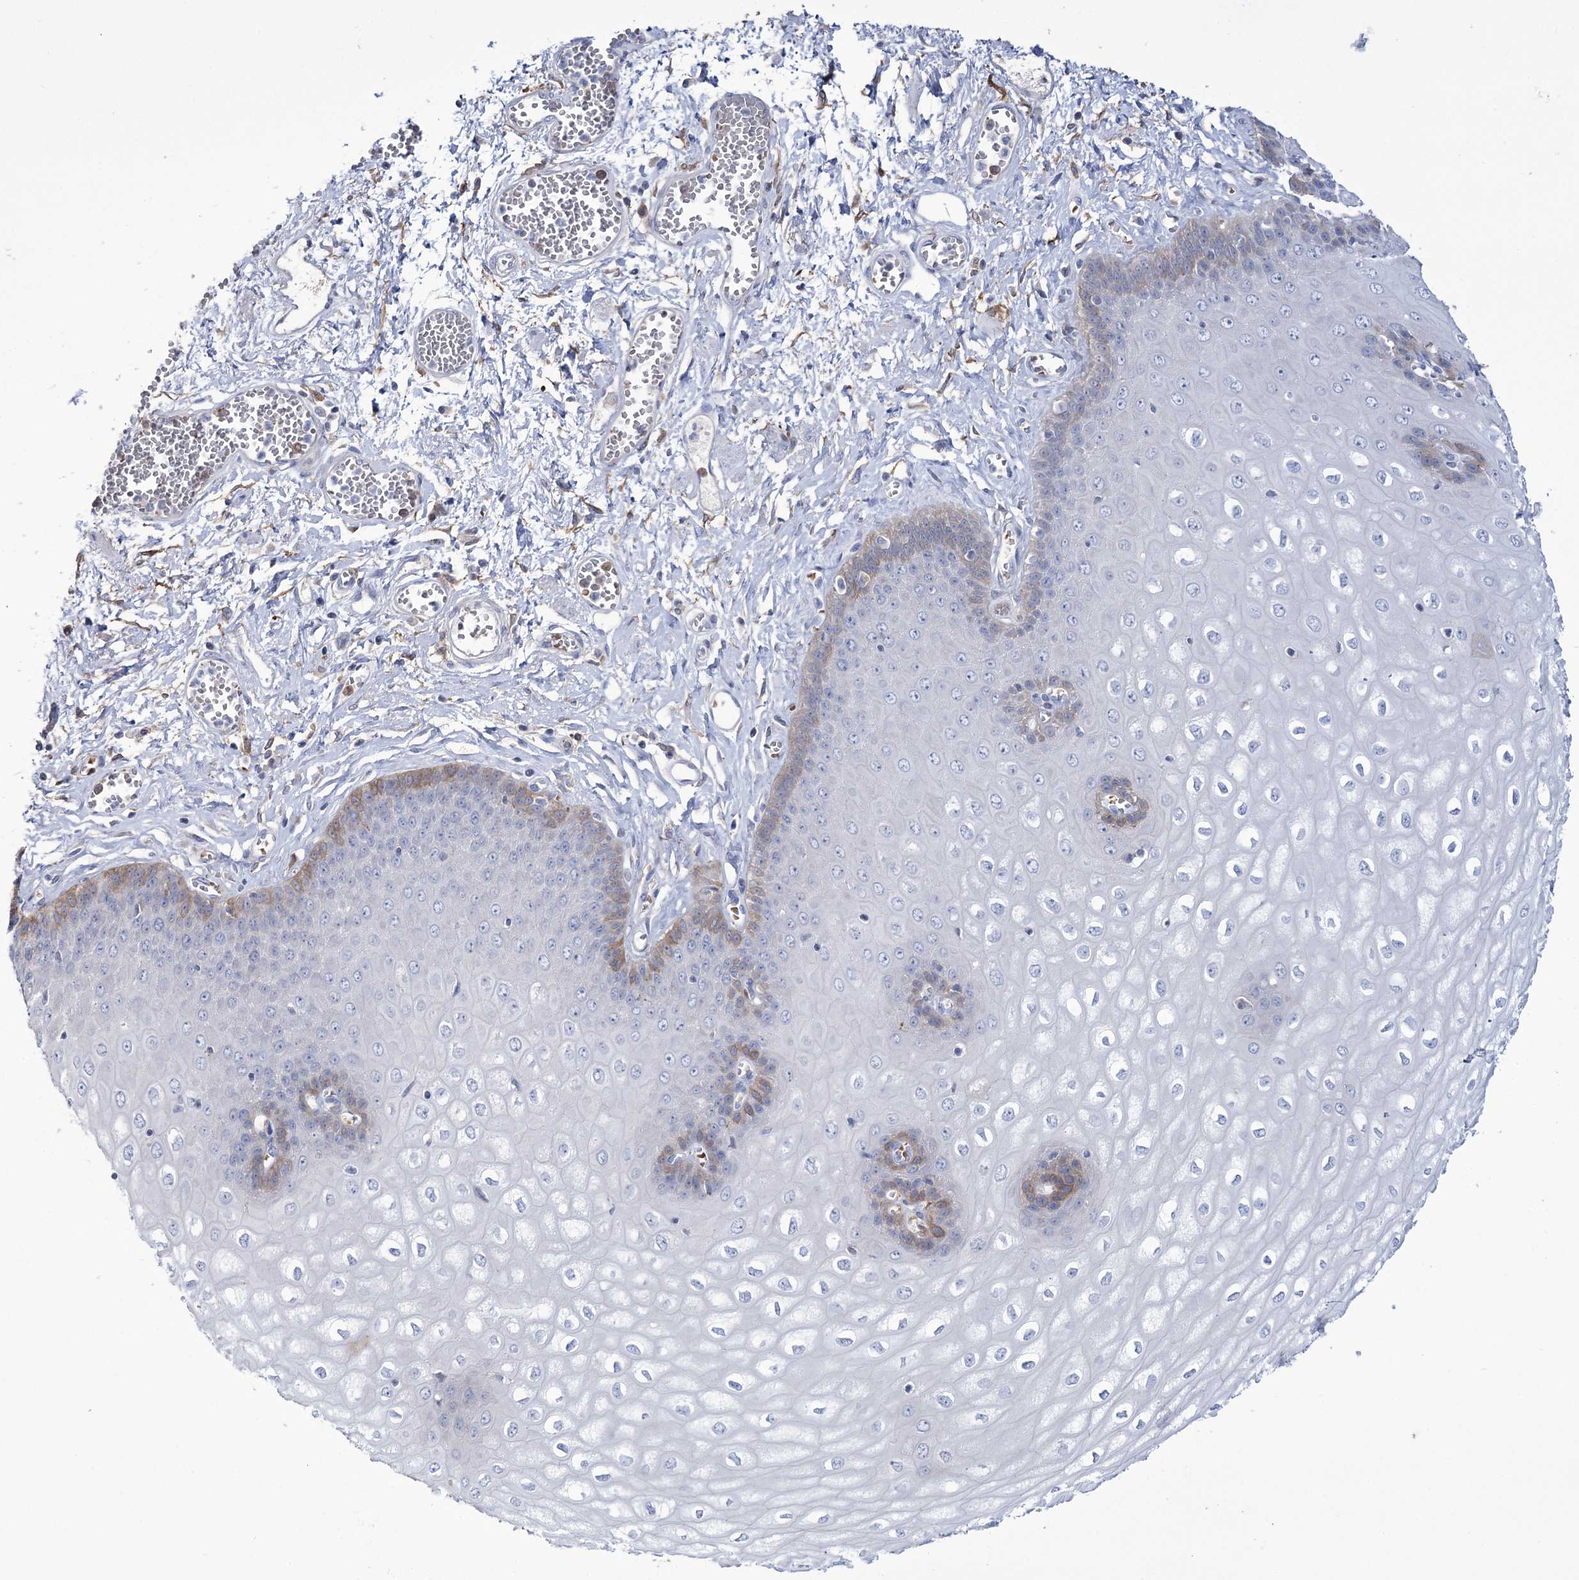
{"staining": {"intensity": "moderate", "quantity": "<25%", "location": "cytoplasmic/membranous"}, "tissue": "esophagus", "cell_type": "Squamous epithelial cells", "image_type": "normal", "snomed": [{"axis": "morphology", "description": "Normal tissue, NOS"}, {"axis": "topography", "description": "Esophagus"}], "caption": "Moderate cytoplasmic/membranous staining for a protein is seen in about <25% of squamous epithelial cells of unremarkable esophagus using IHC.", "gene": "ZNF622", "patient": {"sex": "male", "age": 60}}